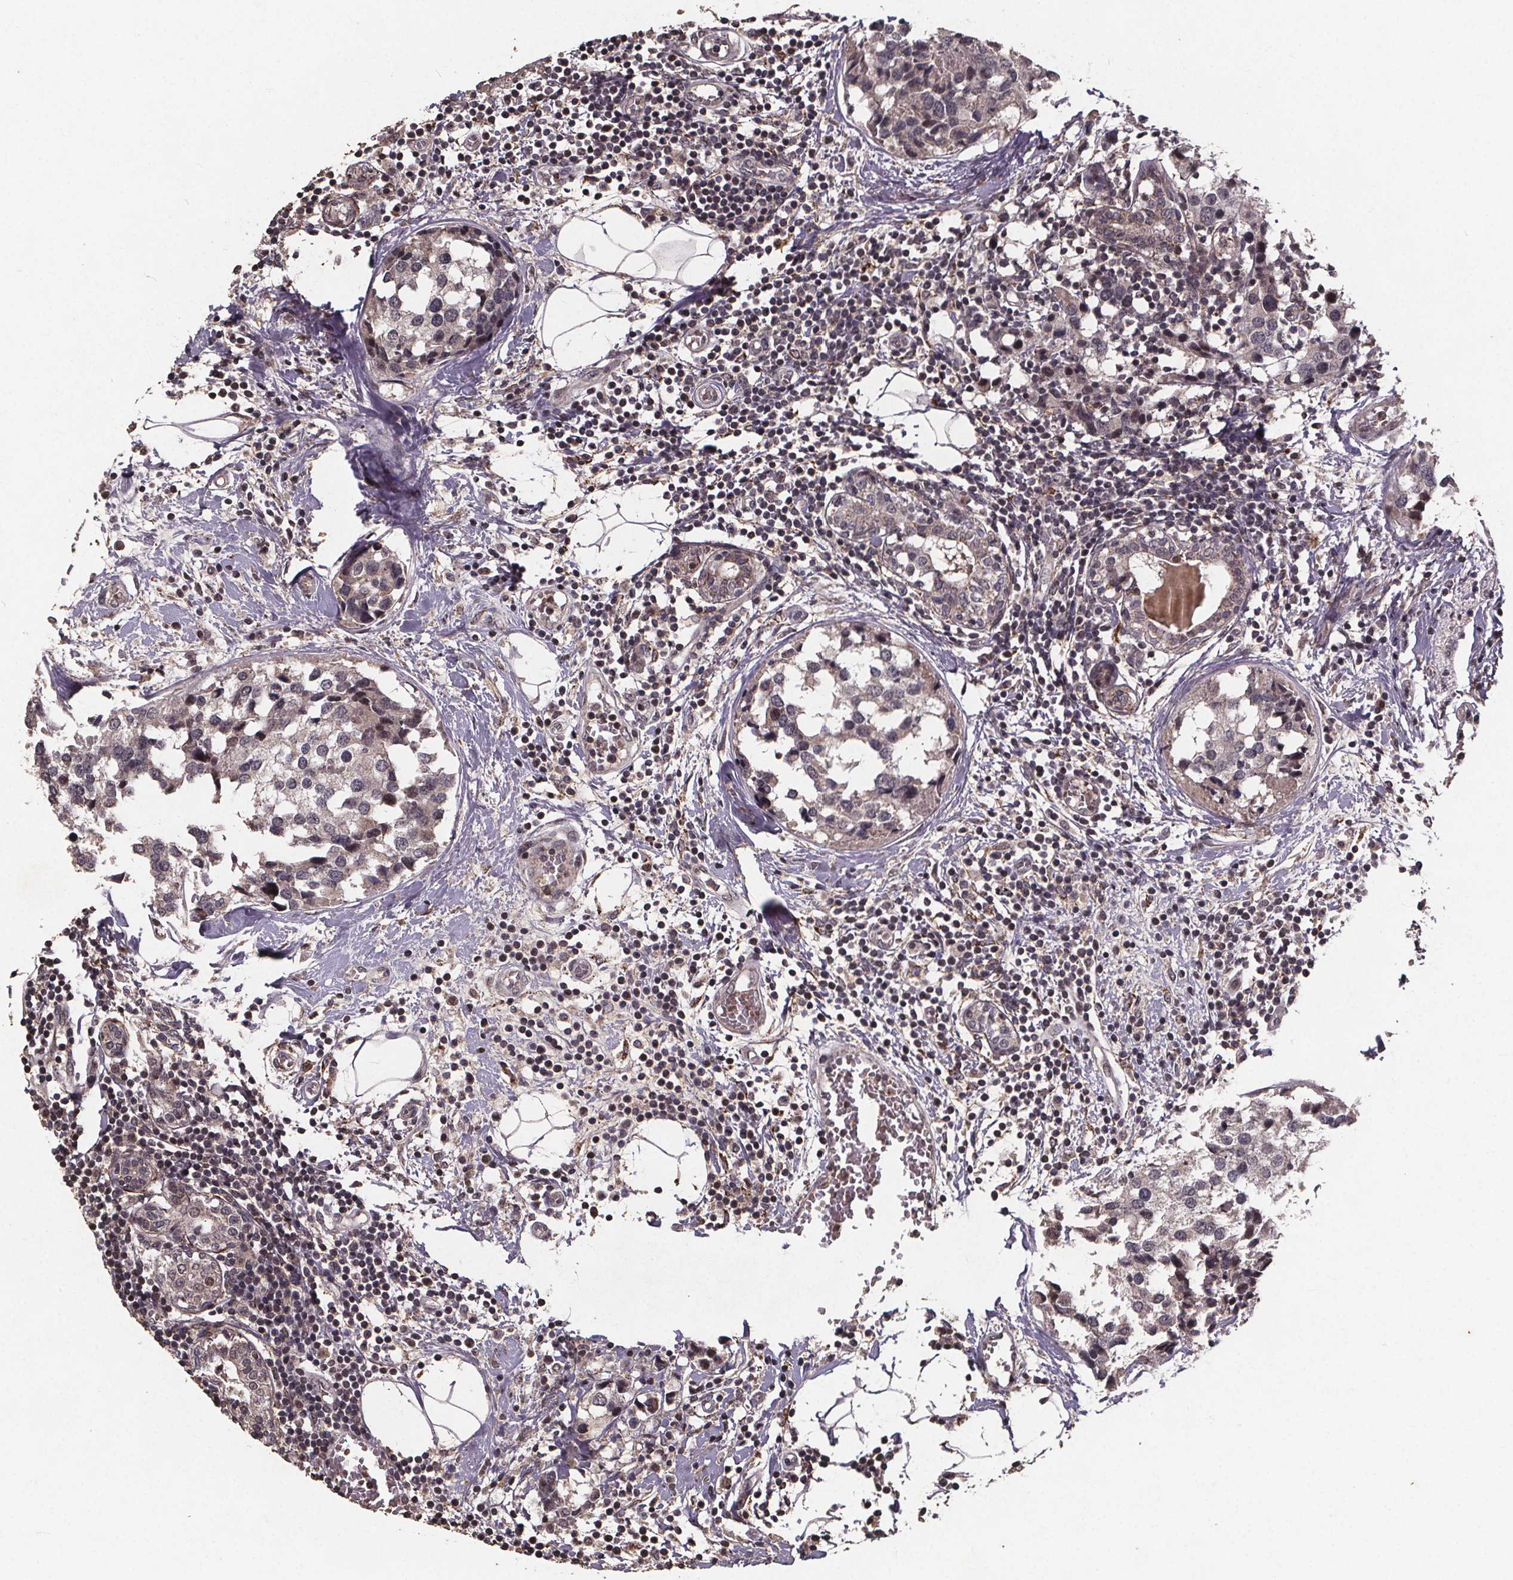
{"staining": {"intensity": "negative", "quantity": "none", "location": "none"}, "tissue": "breast cancer", "cell_type": "Tumor cells", "image_type": "cancer", "snomed": [{"axis": "morphology", "description": "Lobular carcinoma"}, {"axis": "topography", "description": "Breast"}], "caption": "IHC image of neoplastic tissue: breast cancer (lobular carcinoma) stained with DAB (3,3'-diaminobenzidine) displays no significant protein expression in tumor cells. Nuclei are stained in blue.", "gene": "GPX3", "patient": {"sex": "female", "age": 59}}